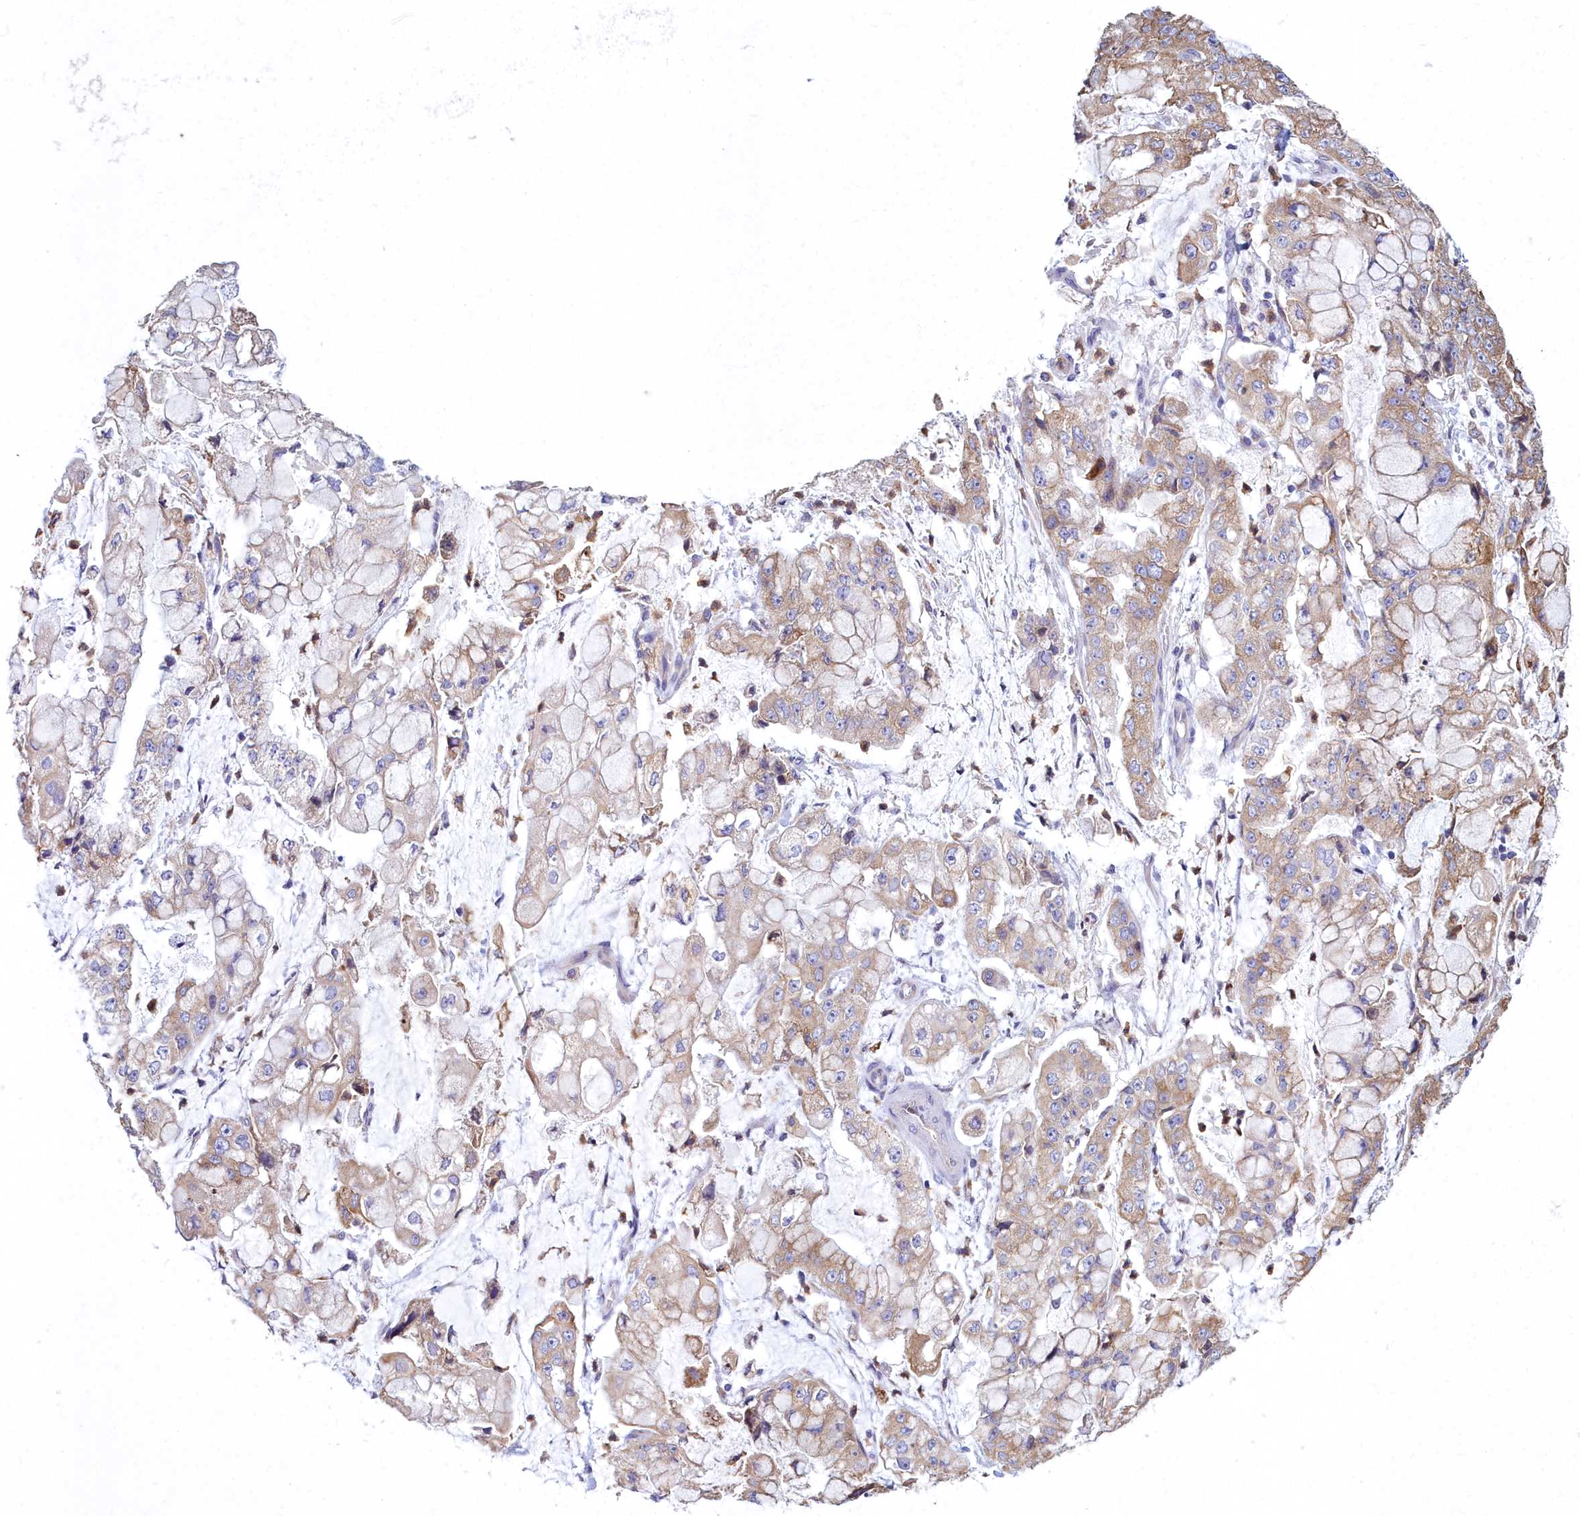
{"staining": {"intensity": "weak", "quantity": "25%-75%", "location": "cytoplasmic/membranous"}, "tissue": "stomach cancer", "cell_type": "Tumor cells", "image_type": "cancer", "snomed": [{"axis": "morphology", "description": "Adenocarcinoma, NOS"}, {"axis": "topography", "description": "Stomach"}], "caption": "Immunohistochemistry (IHC) staining of stomach cancer, which demonstrates low levels of weak cytoplasmic/membranous expression in about 25%-75% of tumor cells indicating weak cytoplasmic/membranous protein expression. The staining was performed using DAB (3,3'-diaminobenzidine) (brown) for protein detection and nuclei were counterstained in hematoxylin (blue).", "gene": "HM13", "patient": {"sex": "male", "age": 76}}